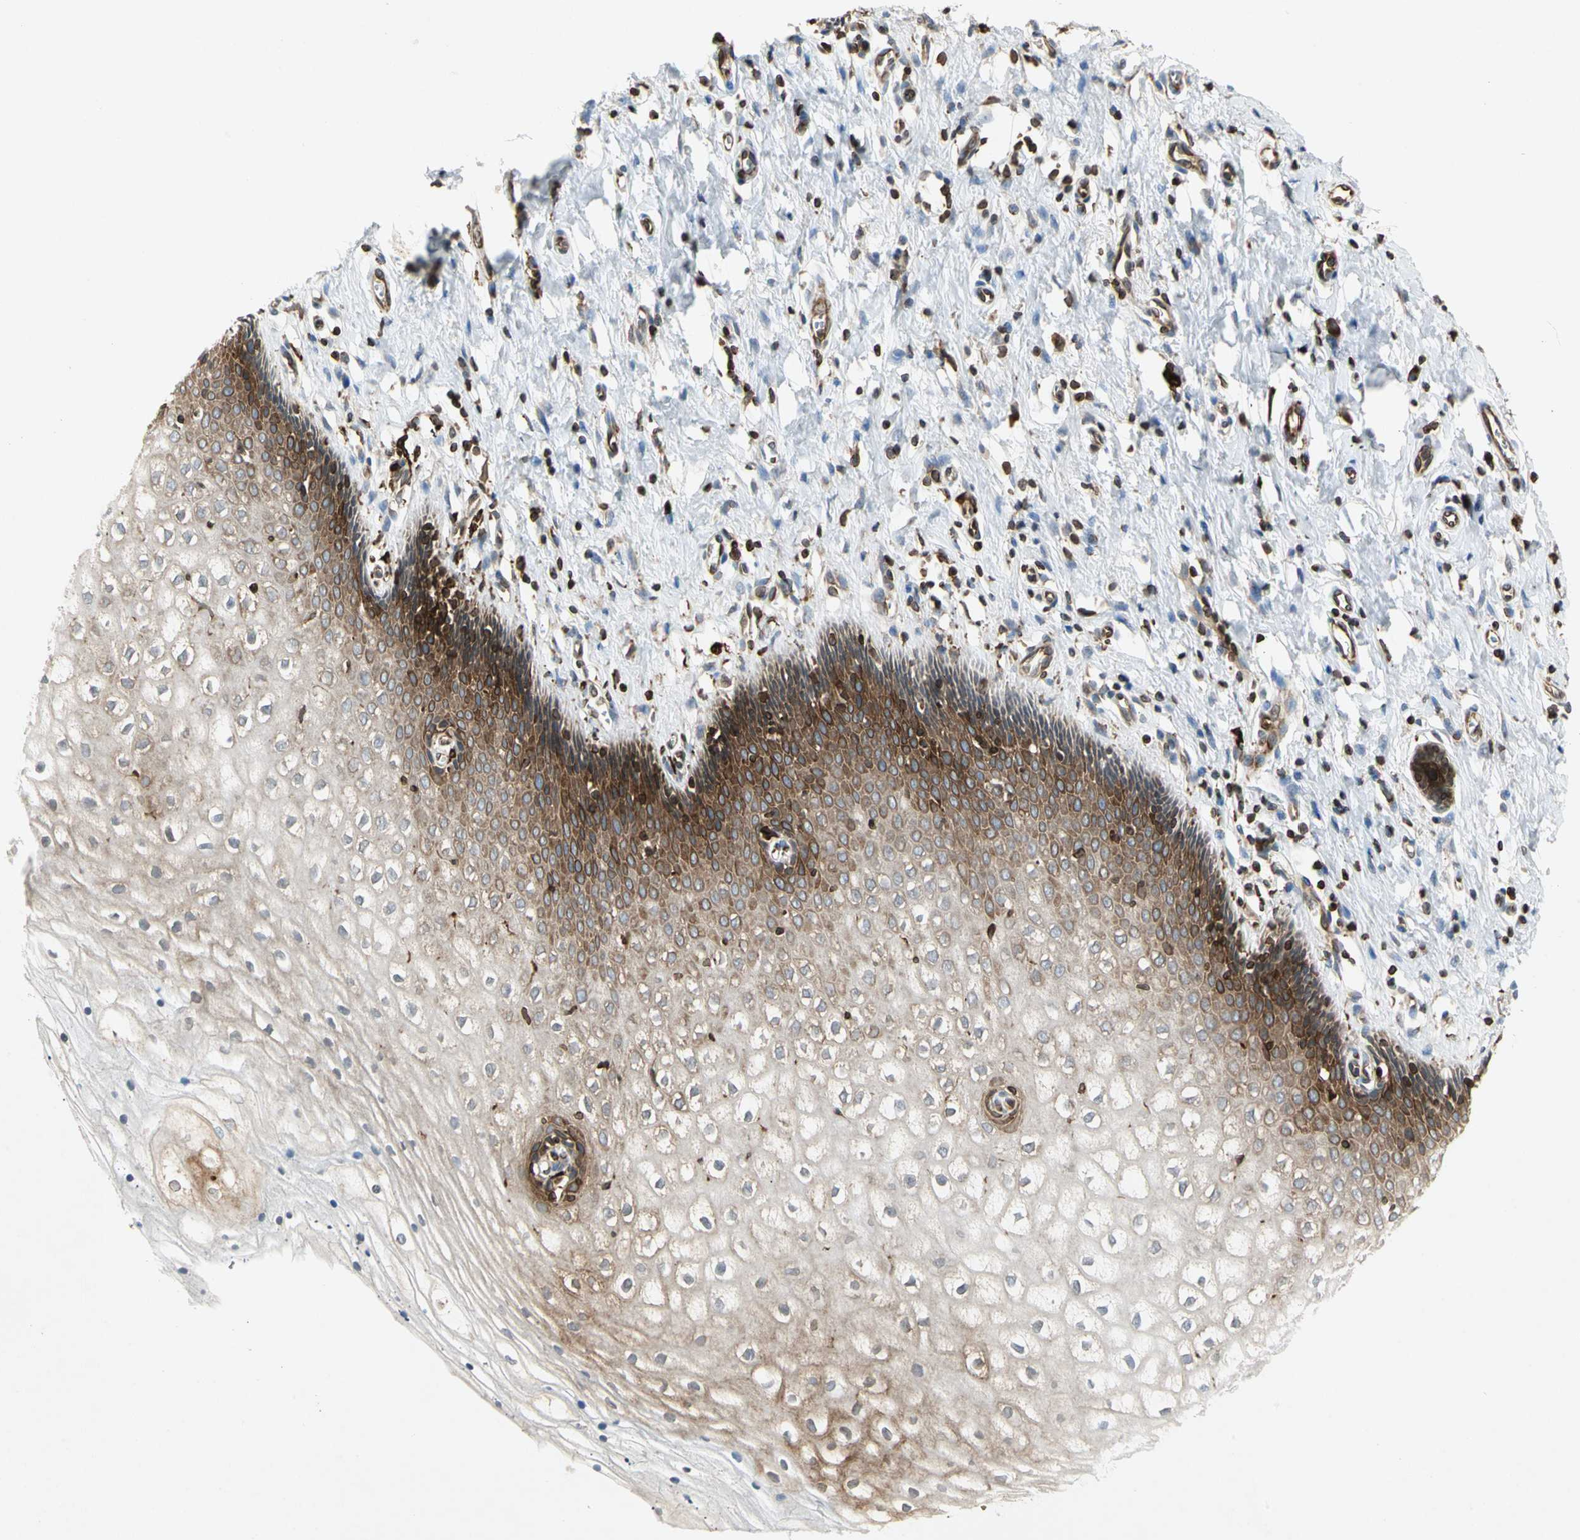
{"staining": {"intensity": "strong", "quantity": "25%-75%", "location": "cytoplasmic/membranous"}, "tissue": "vagina", "cell_type": "Squamous epithelial cells", "image_type": "normal", "snomed": [{"axis": "morphology", "description": "Normal tissue, NOS"}, {"axis": "topography", "description": "Soft tissue"}, {"axis": "topography", "description": "Vagina"}], "caption": "This image reveals IHC staining of unremarkable vagina, with high strong cytoplasmic/membranous positivity in about 25%-75% of squamous epithelial cells.", "gene": "TAPBP", "patient": {"sex": "female", "age": 61}}